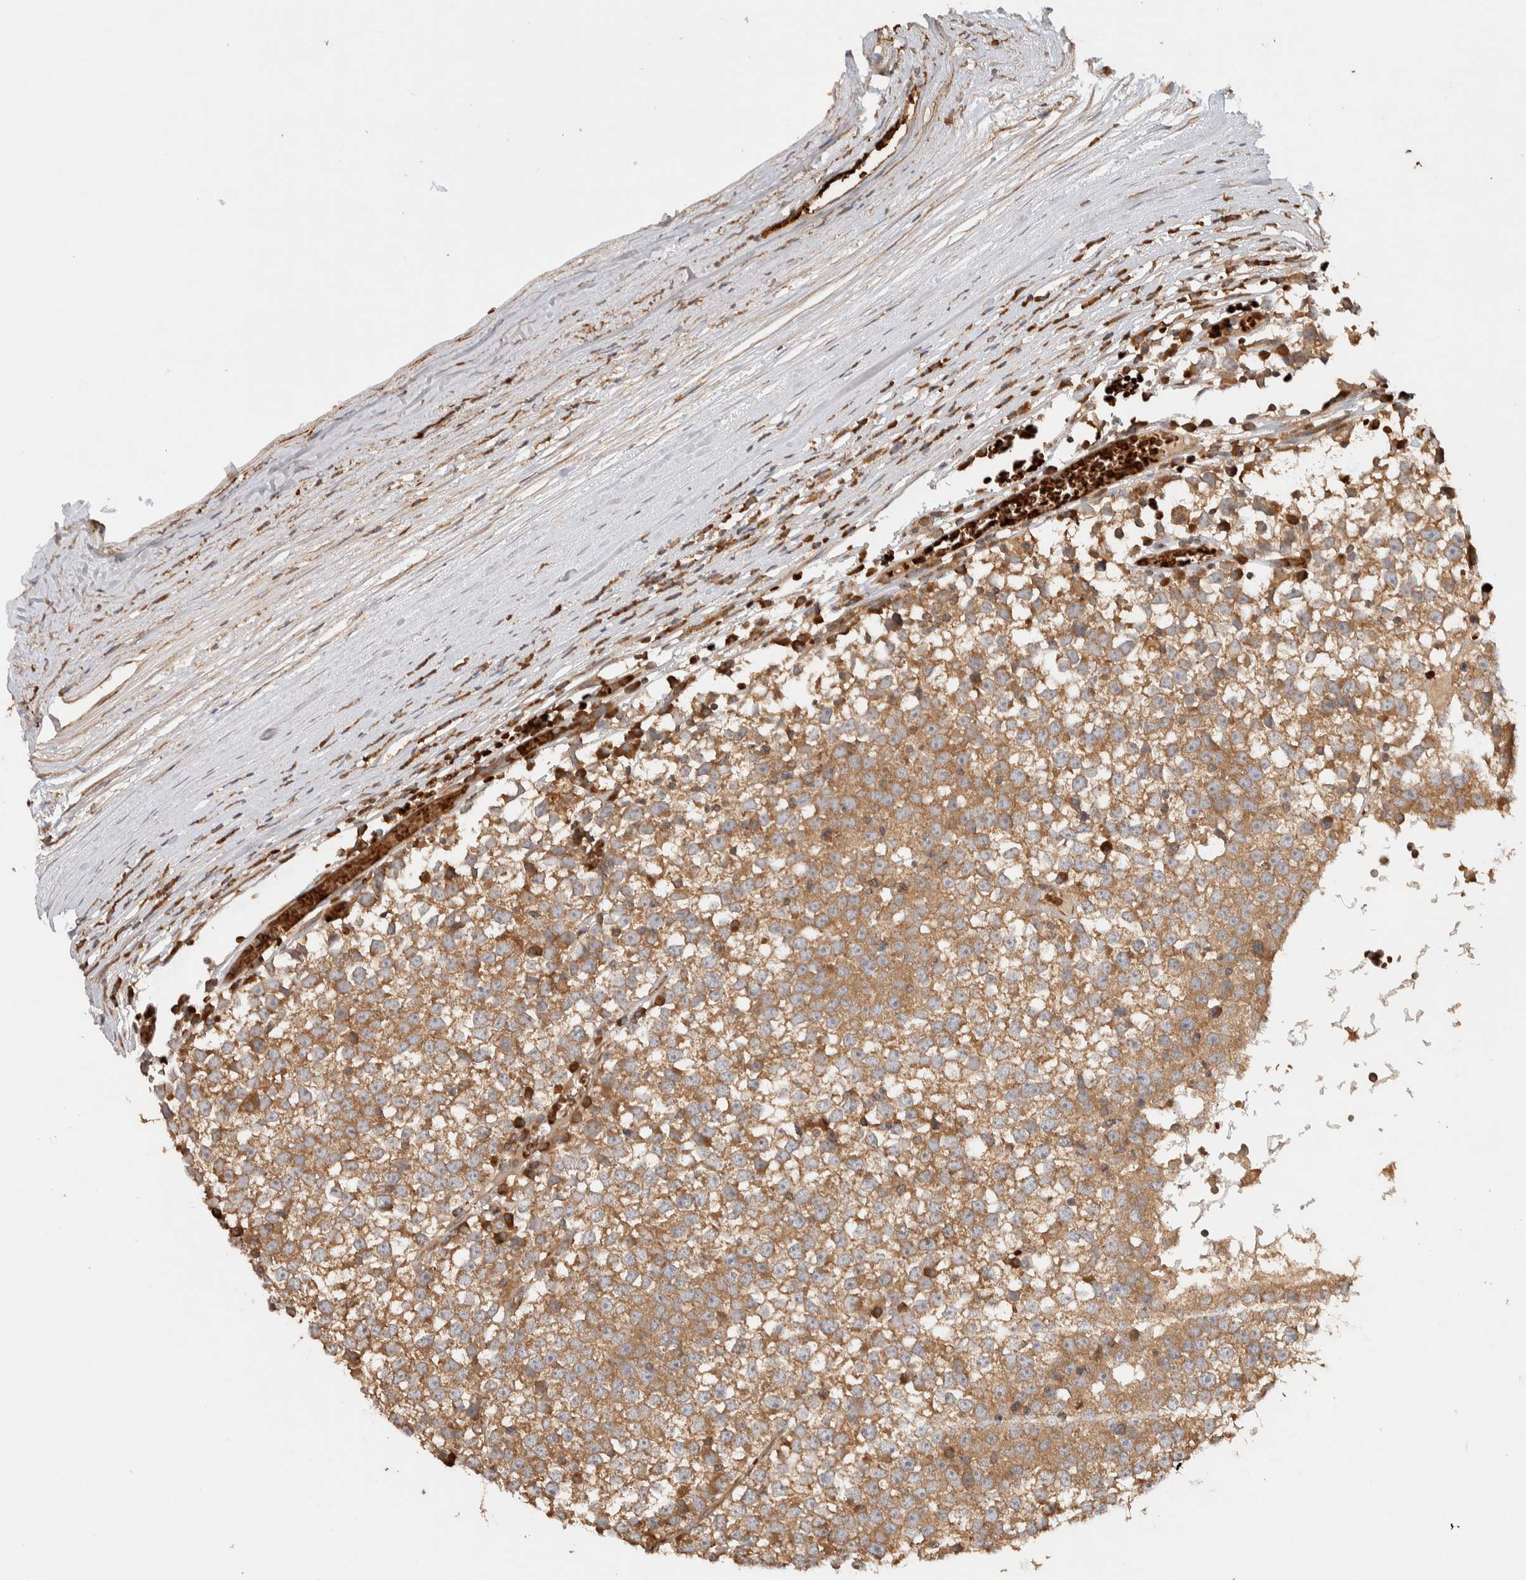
{"staining": {"intensity": "moderate", "quantity": ">75%", "location": "cytoplasmic/membranous"}, "tissue": "testis cancer", "cell_type": "Tumor cells", "image_type": "cancer", "snomed": [{"axis": "morphology", "description": "Seminoma, NOS"}, {"axis": "topography", "description": "Testis"}], "caption": "A brown stain labels moderate cytoplasmic/membranous positivity of a protein in seminoma (testis) tumor cells.", "gene": "TTI2", "patient": {"sex": "male", "age": 65}}